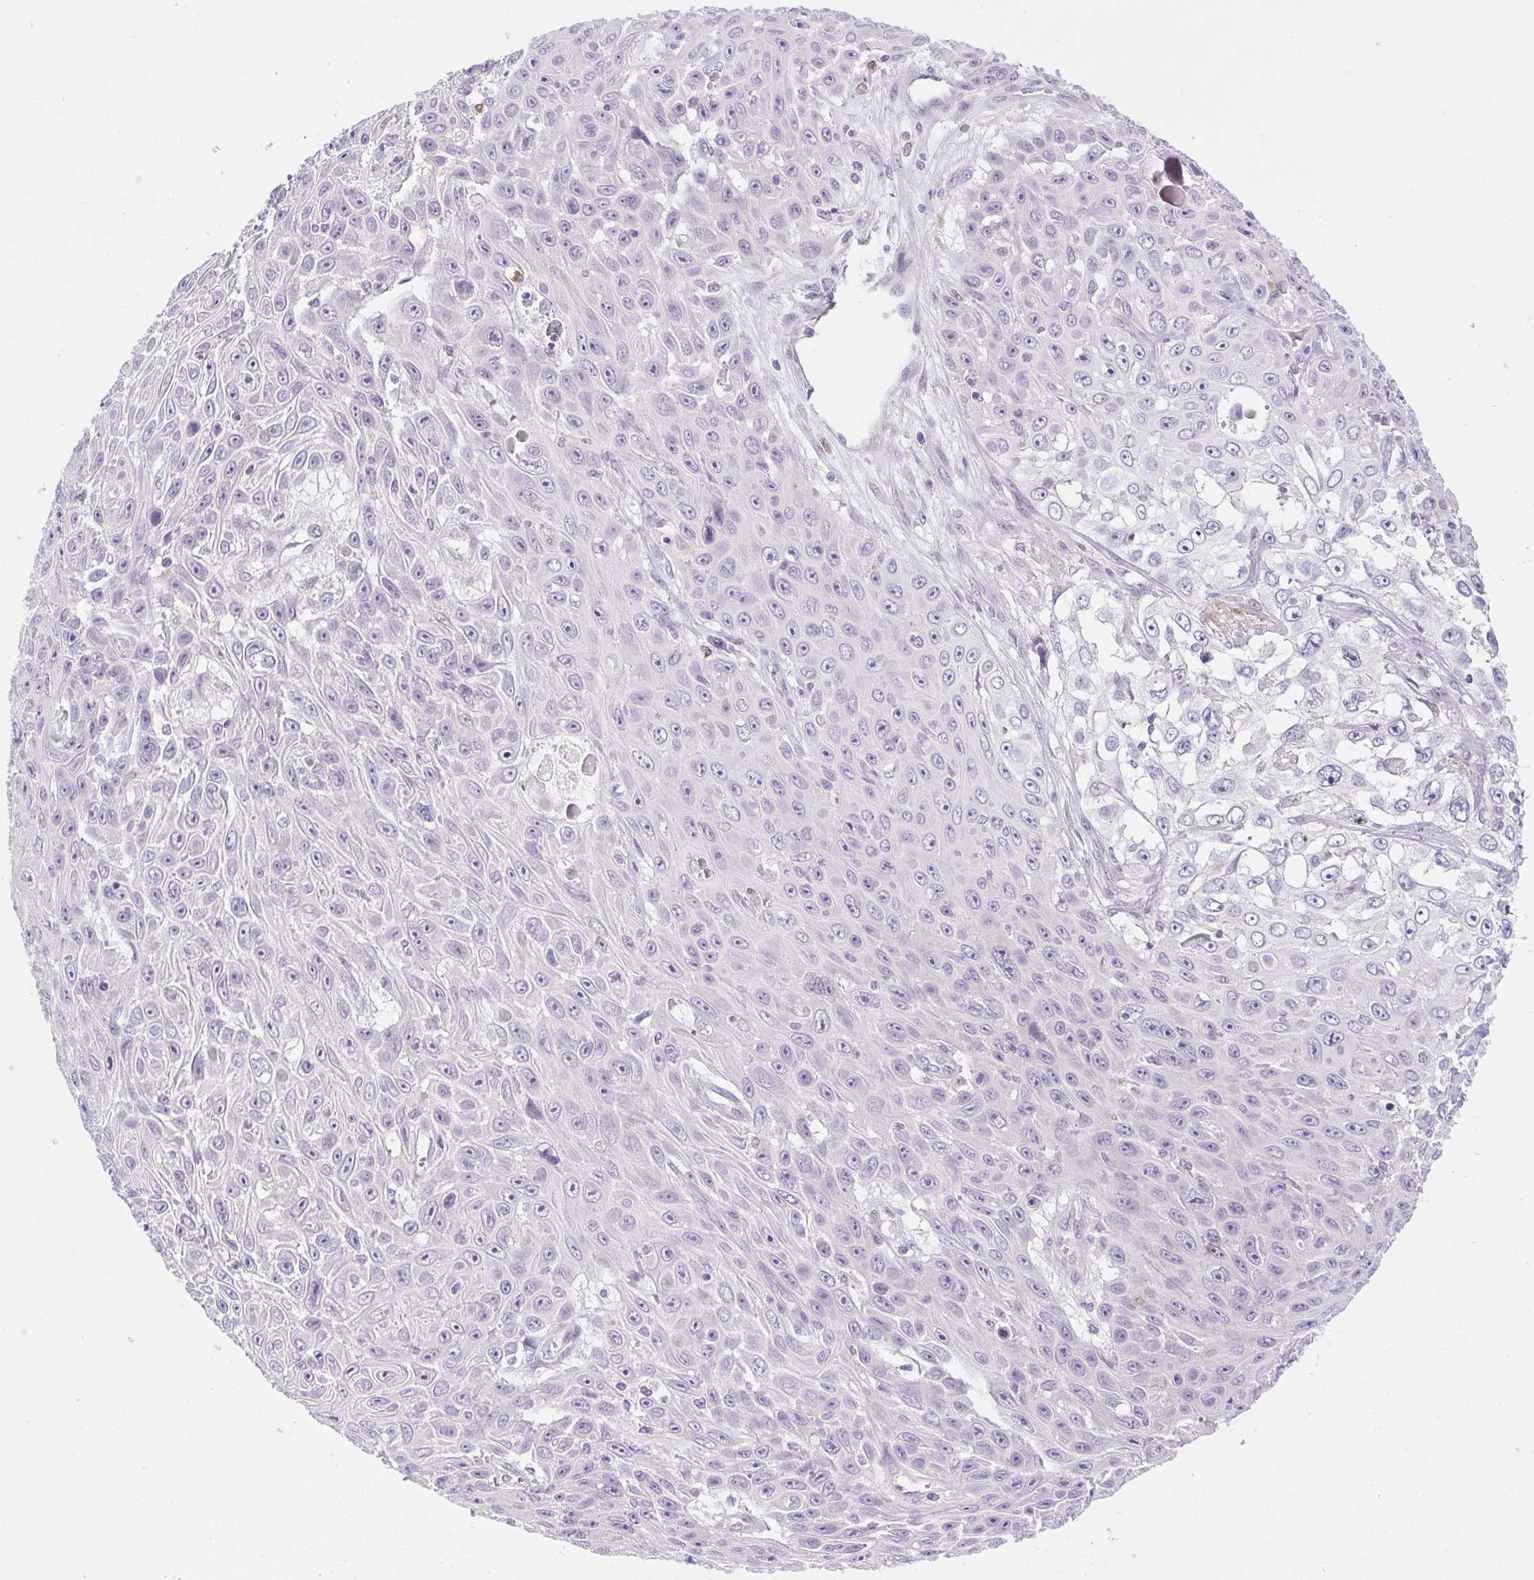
{"staining": {"intensity": "negative", "quantity": "none", "location": "none"}, "tissue": "skin cancer", "cell_type": "Tumor cells", "image_type": "cancer", "snomed": [{"axis": "morphology", "description": "Squamous cell carcinoma, NOS"}, {"axis": "topography", "description": "Skin"}], "caption": "DAB immunohistochemical staining of squamous cell carcinoma (skin) displays no significant staining in tumor cells. (Brightfield microscopy of DAB (3,3'-diaminobenzidine) IHC at high magnification).", "gene": "FAM177B", "patient": {"sex": "male", "age": 82}}